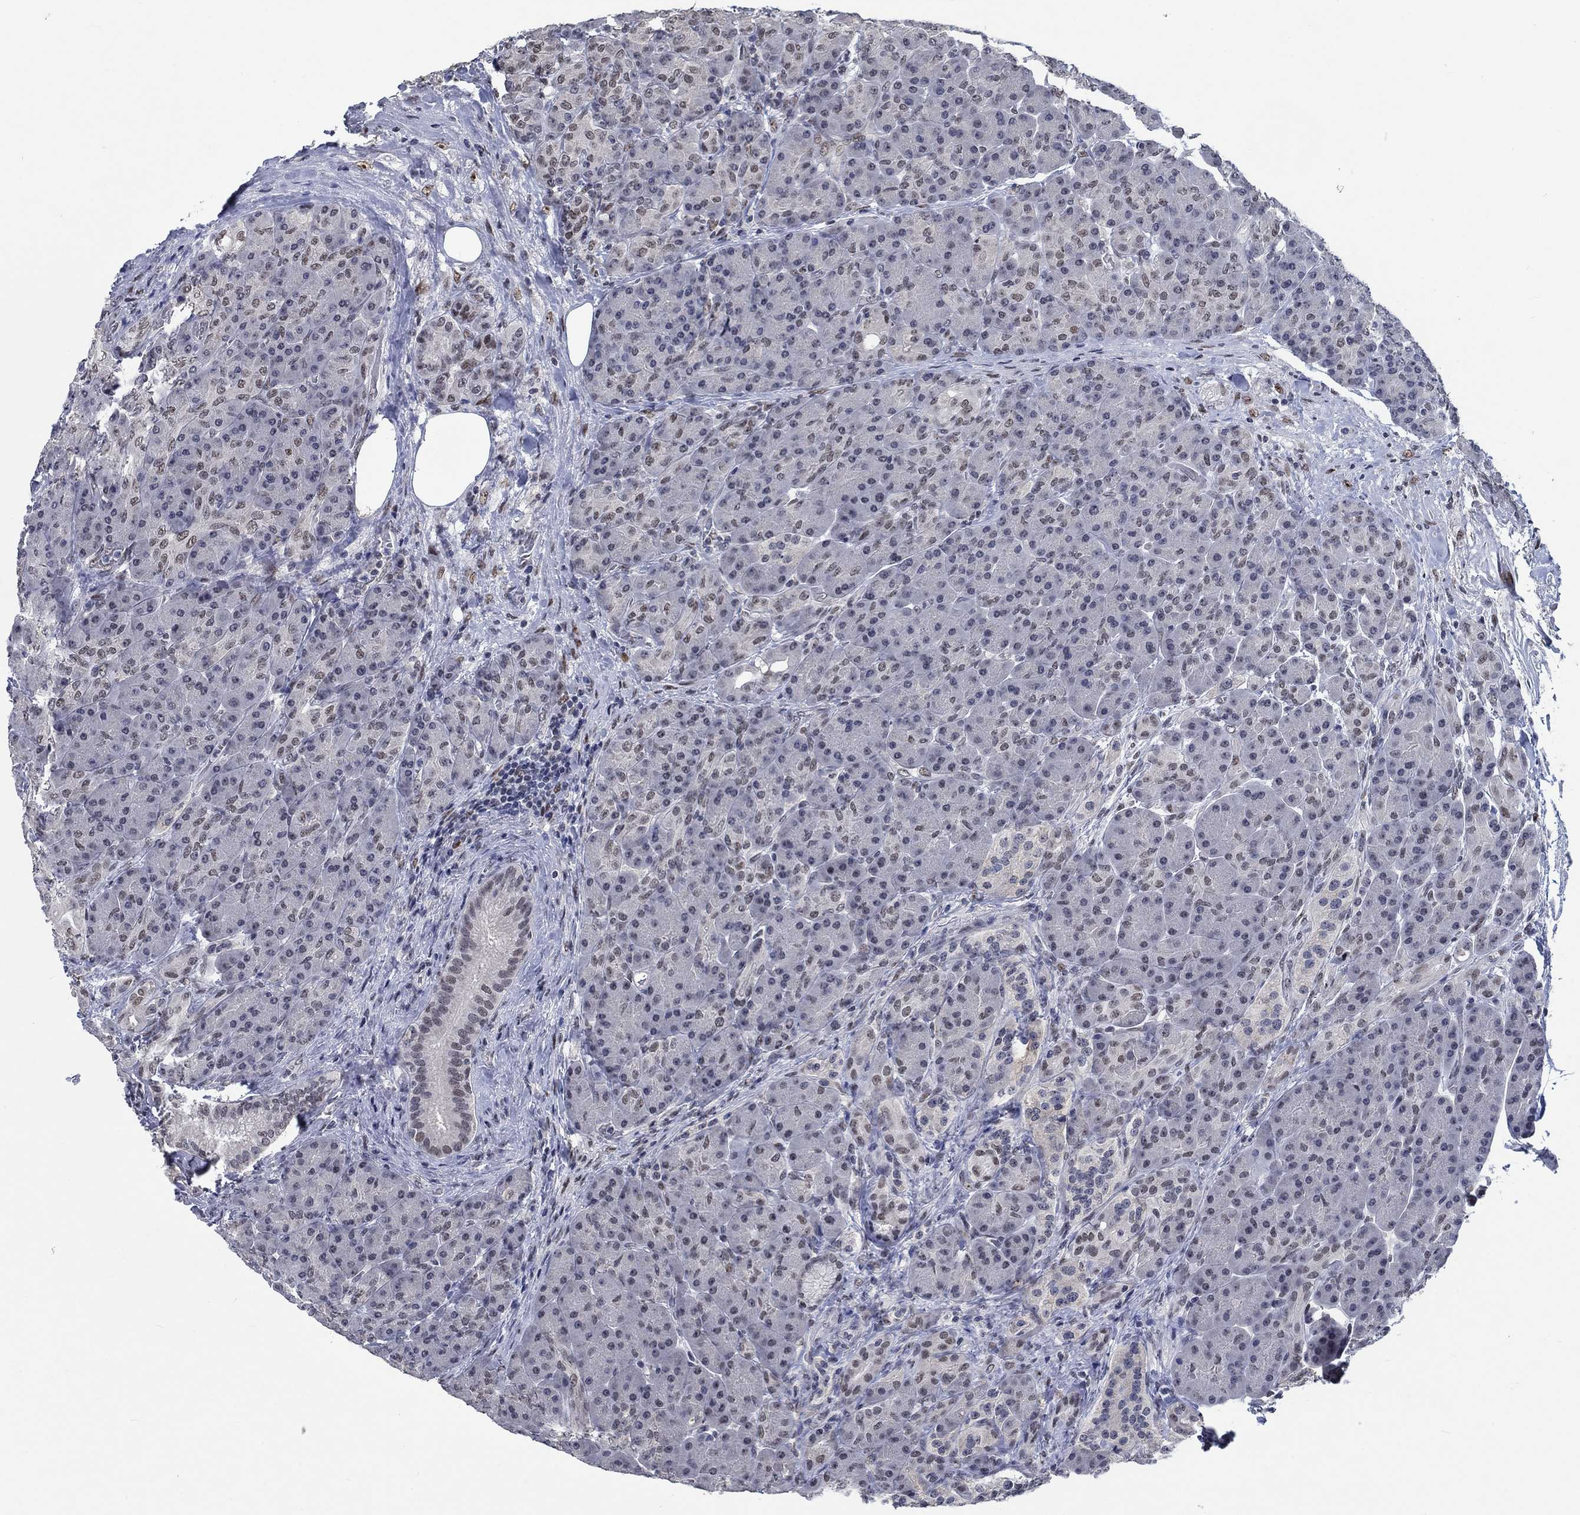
{"staining": {"intensity": "weak", "quantity": "<25%", "location": "nuclear"}, "tissue": "pancreas", "cell_type": "Exocrine glandular cells", "image_type": "normal", "snomed": [{"axis": "morphology", "description": "Normal tissue, NOS"}, {"axis": "topography", "description": "Pancreas"}], "caption": "Immunohistochemistry (IHC) of benign pancreas displays no expression in exocrine glandular cells.", "gene": "HTN1", "patient": {"sex": "male", "age": 70}}